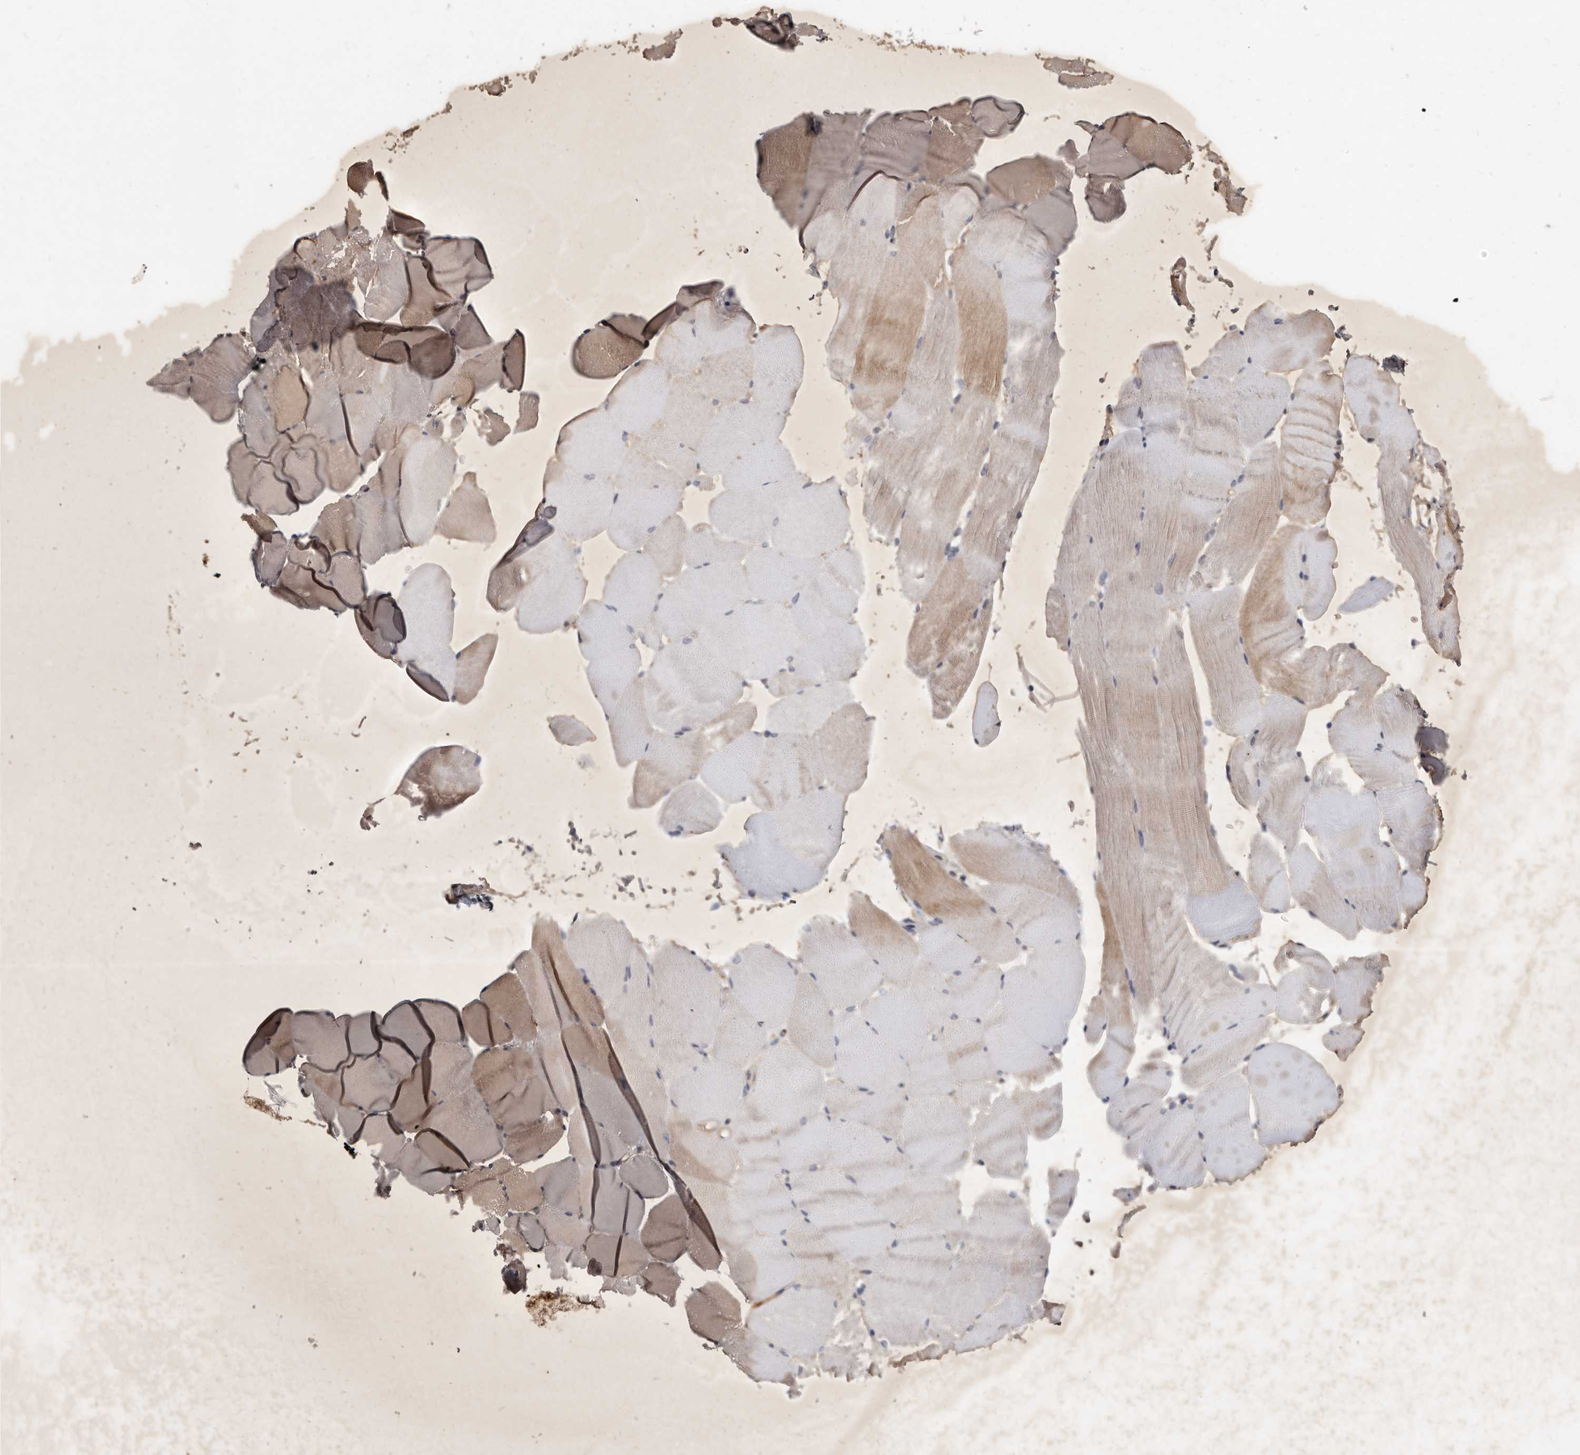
{"staining": {"intensity": "weak", "quantity": "25%-75%", "location": "cytoplasmic/membranous"}, "tissue": "skeletal muscle", "cell_type": "Myocytes", "image_type": "normal", "snomed": [{"axis": "morphology", "description": "Normal tissue, NOS"}, {"axis": "topography", "description": "Skeletal muscle"}, {"axis": "topography", "description": "Parathyroid gland"}], "caption": "Immunohistochemical staining of unremarkable skeletal muscle displays 25%-75% levels of weak cytoplasmic/membranous protein positivity in about 25%-75% of myocytes. (IHC, brightfield microscopy, high magnification).", "gene": "DNAJC28", "patient": {"sex": "female", "age": 37}}